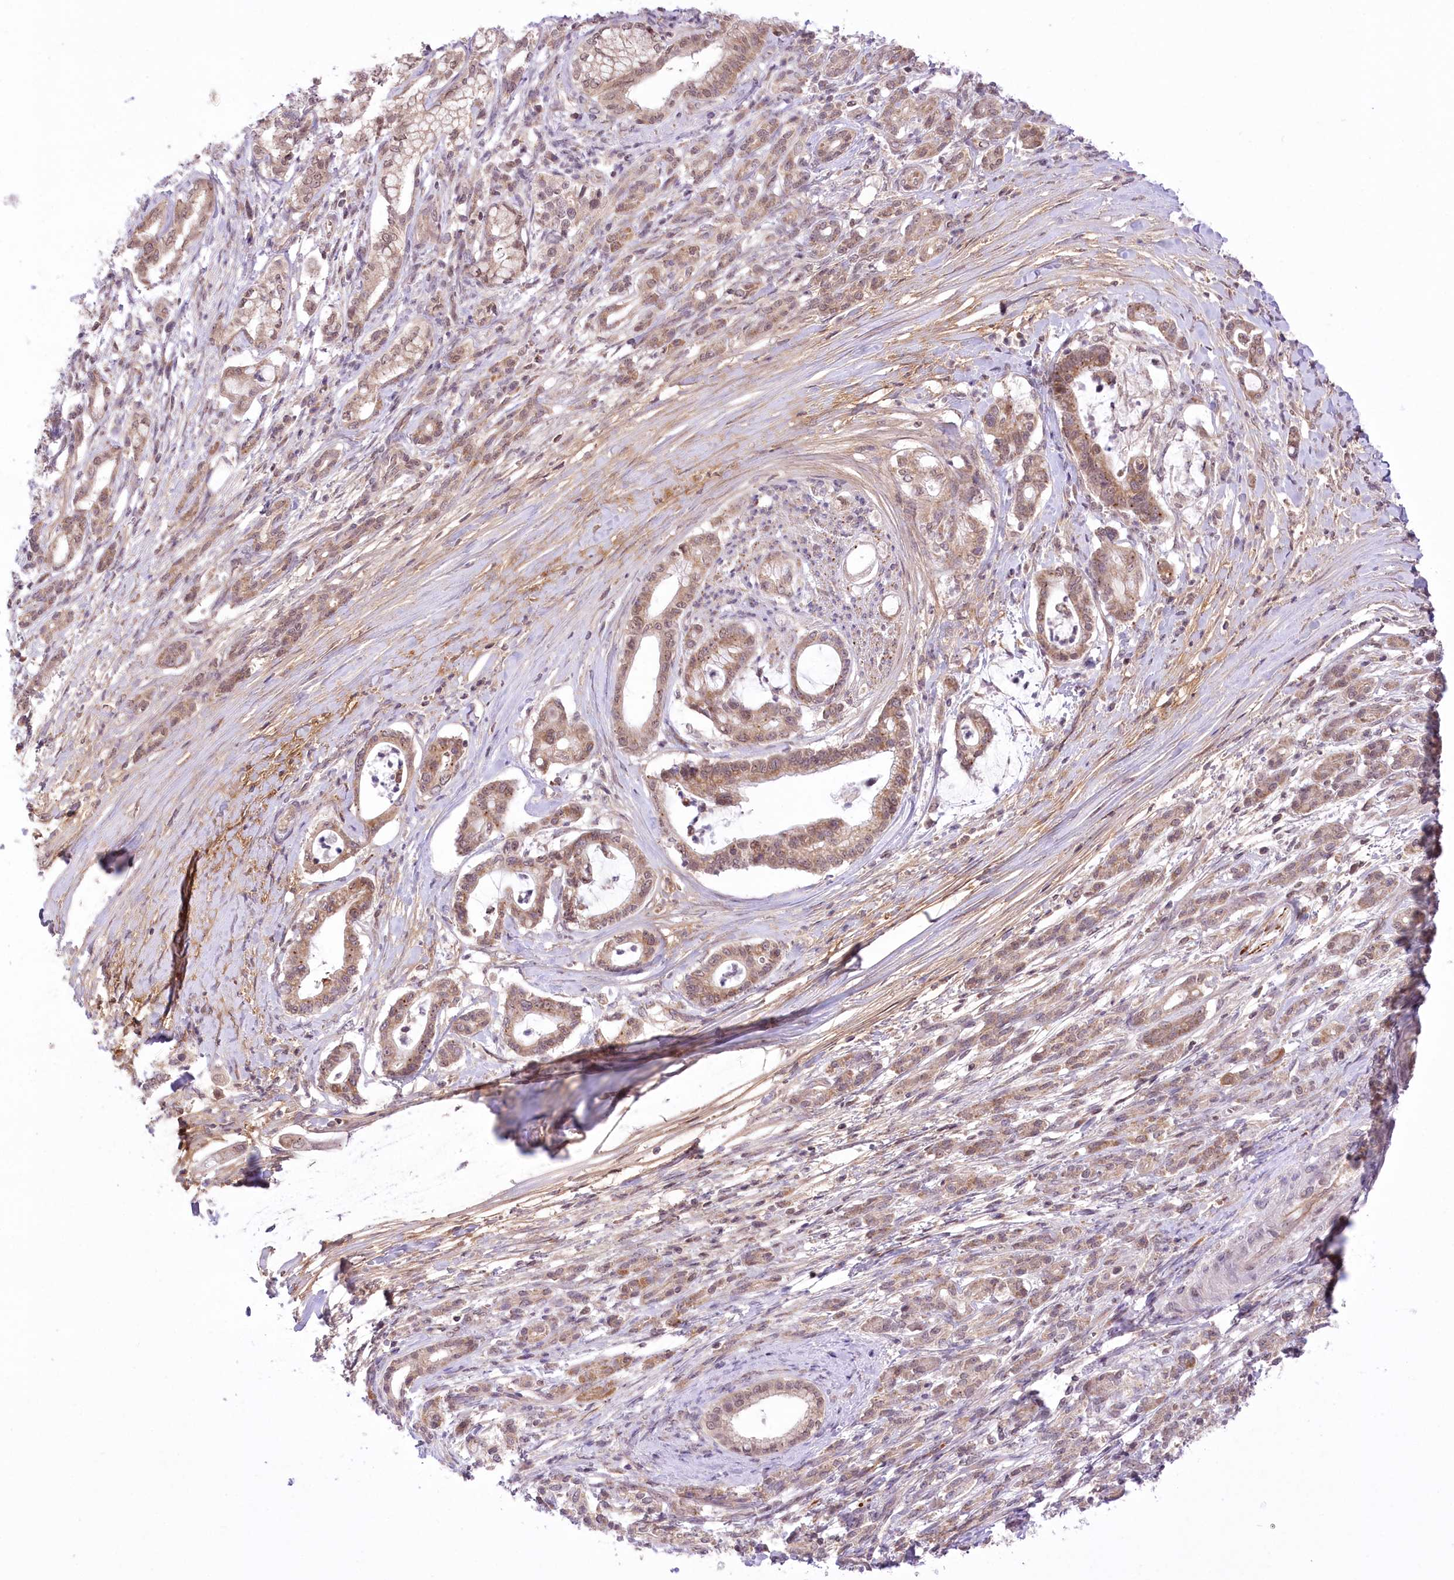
{"staining": {"intensity": "moderate", "quantity": ">75%", "location": "cytoplasmic/membranous"}, "tissue": "pancreatic cancer", "cell_type": "Tumor cells", "image_type": "cancer", "snomed": [{"axis": "morphology", "description": "Adenocarcinoma, NOS"}, {"axis": "topography", "description": "Pancreas"}], "caption": "Immunohistochemistry (IHC) (DAB) staining of adenocarcinoma (pancreatic) demonstrates moderate cytoplasmic/membranous protein expression in approximately >75% of tumor cells. (DAB (3,3'-diaminobenzidine) = brown stain, brightfield microscopy at high magnification).", "gene": "ZMAT2", "patient": {"sex": "female", "age": 55}}